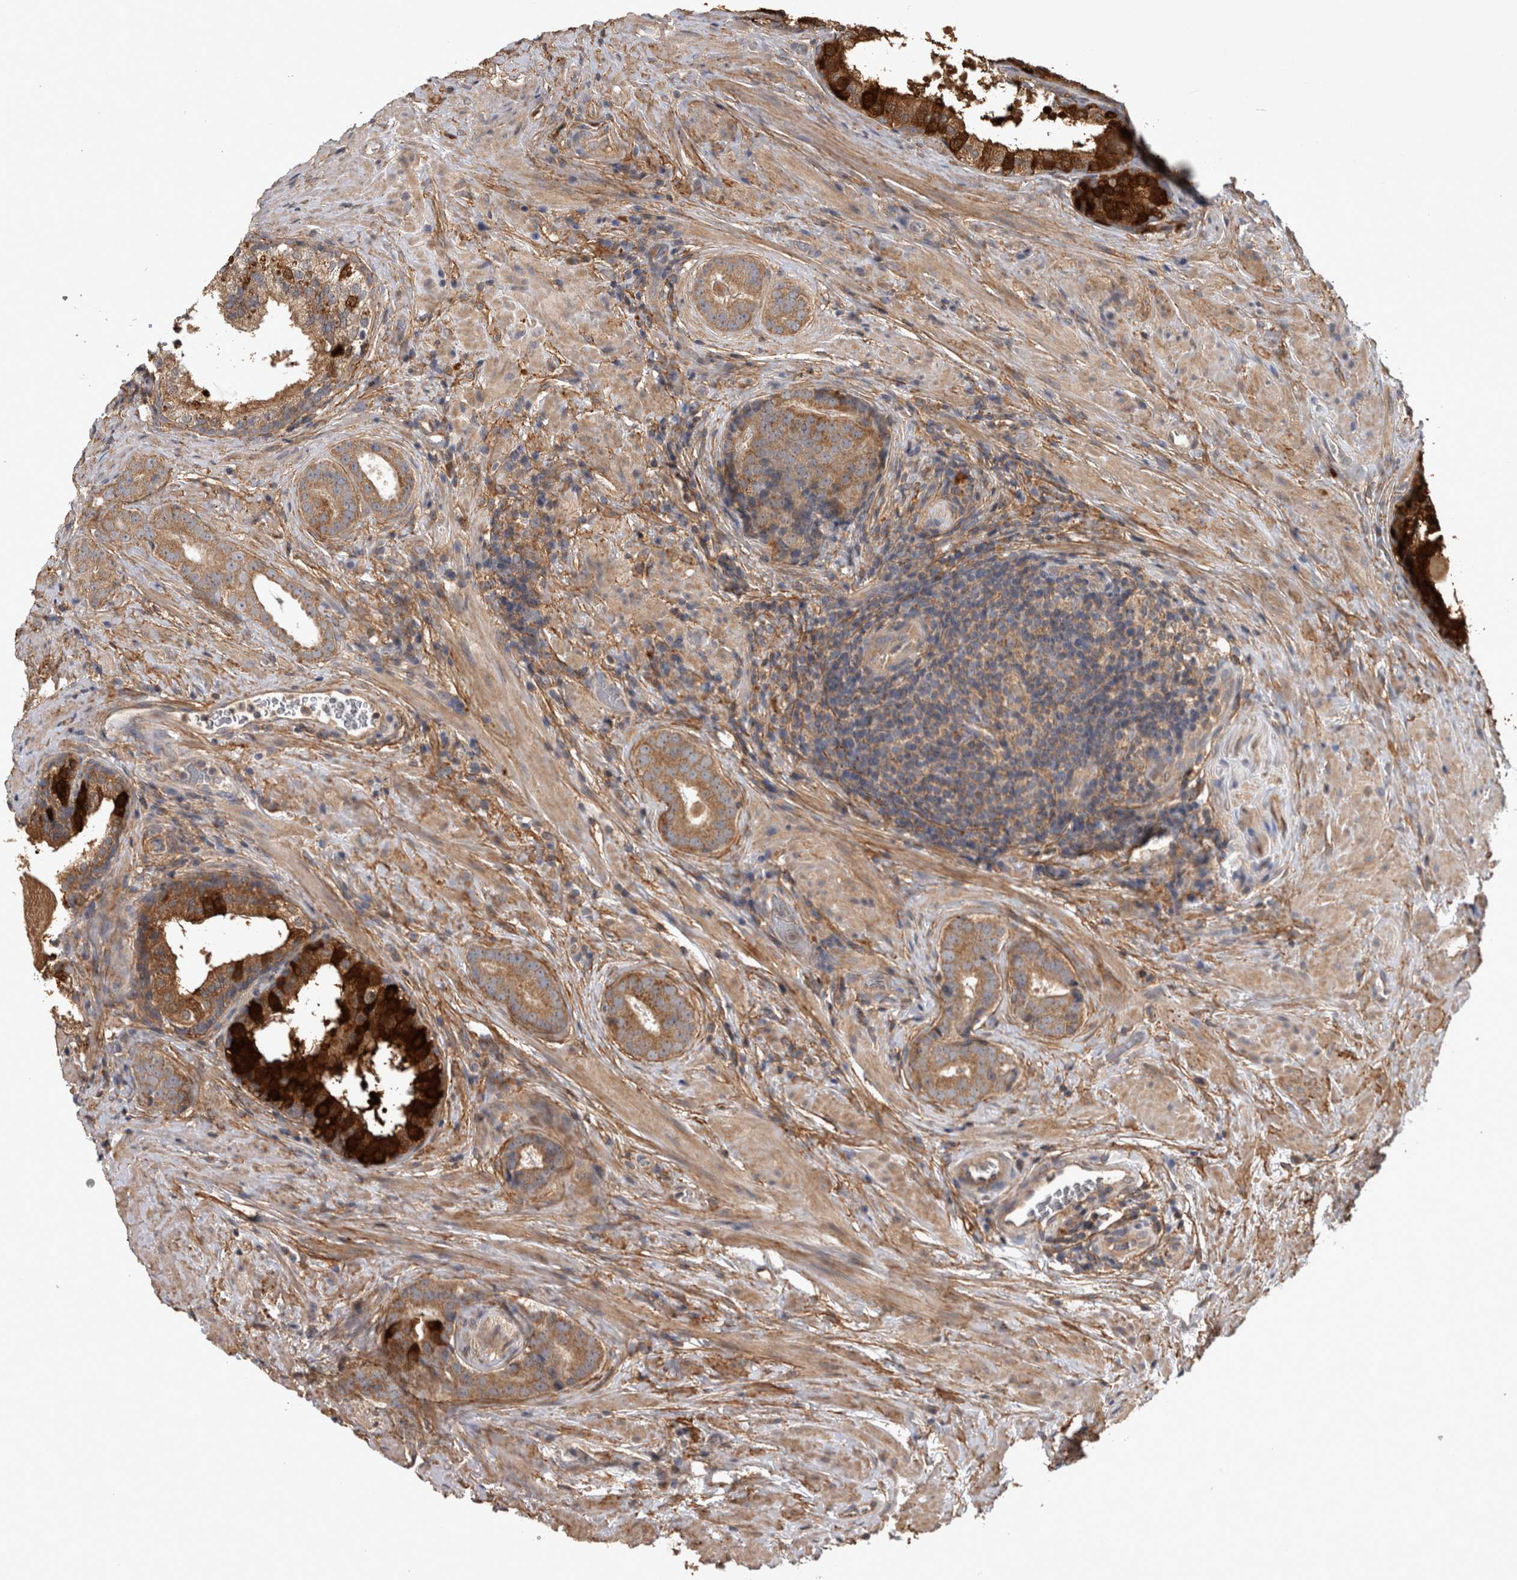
{"staining": {"intensity": "moderate", "quantity": ">75%", "location": "cytoplasmic/membranous"}, "tissue": "prostate cancer", "cell_type": "Tumor cells", "image_type": "cancer", "snomed": [{"axis": "morphology", "description": "Adenocarcinoma, High grade"}, {"axis": "topography", "description": "Prostate"}], "caption": "Brown immunohistochemical staining in prostate cancer demonstrates moderate cytoplasmic/membranous positivity in about >75% of tumor cells.", "gene": "TRMT61B", "patient": {"sex": "male", "age": 56}}